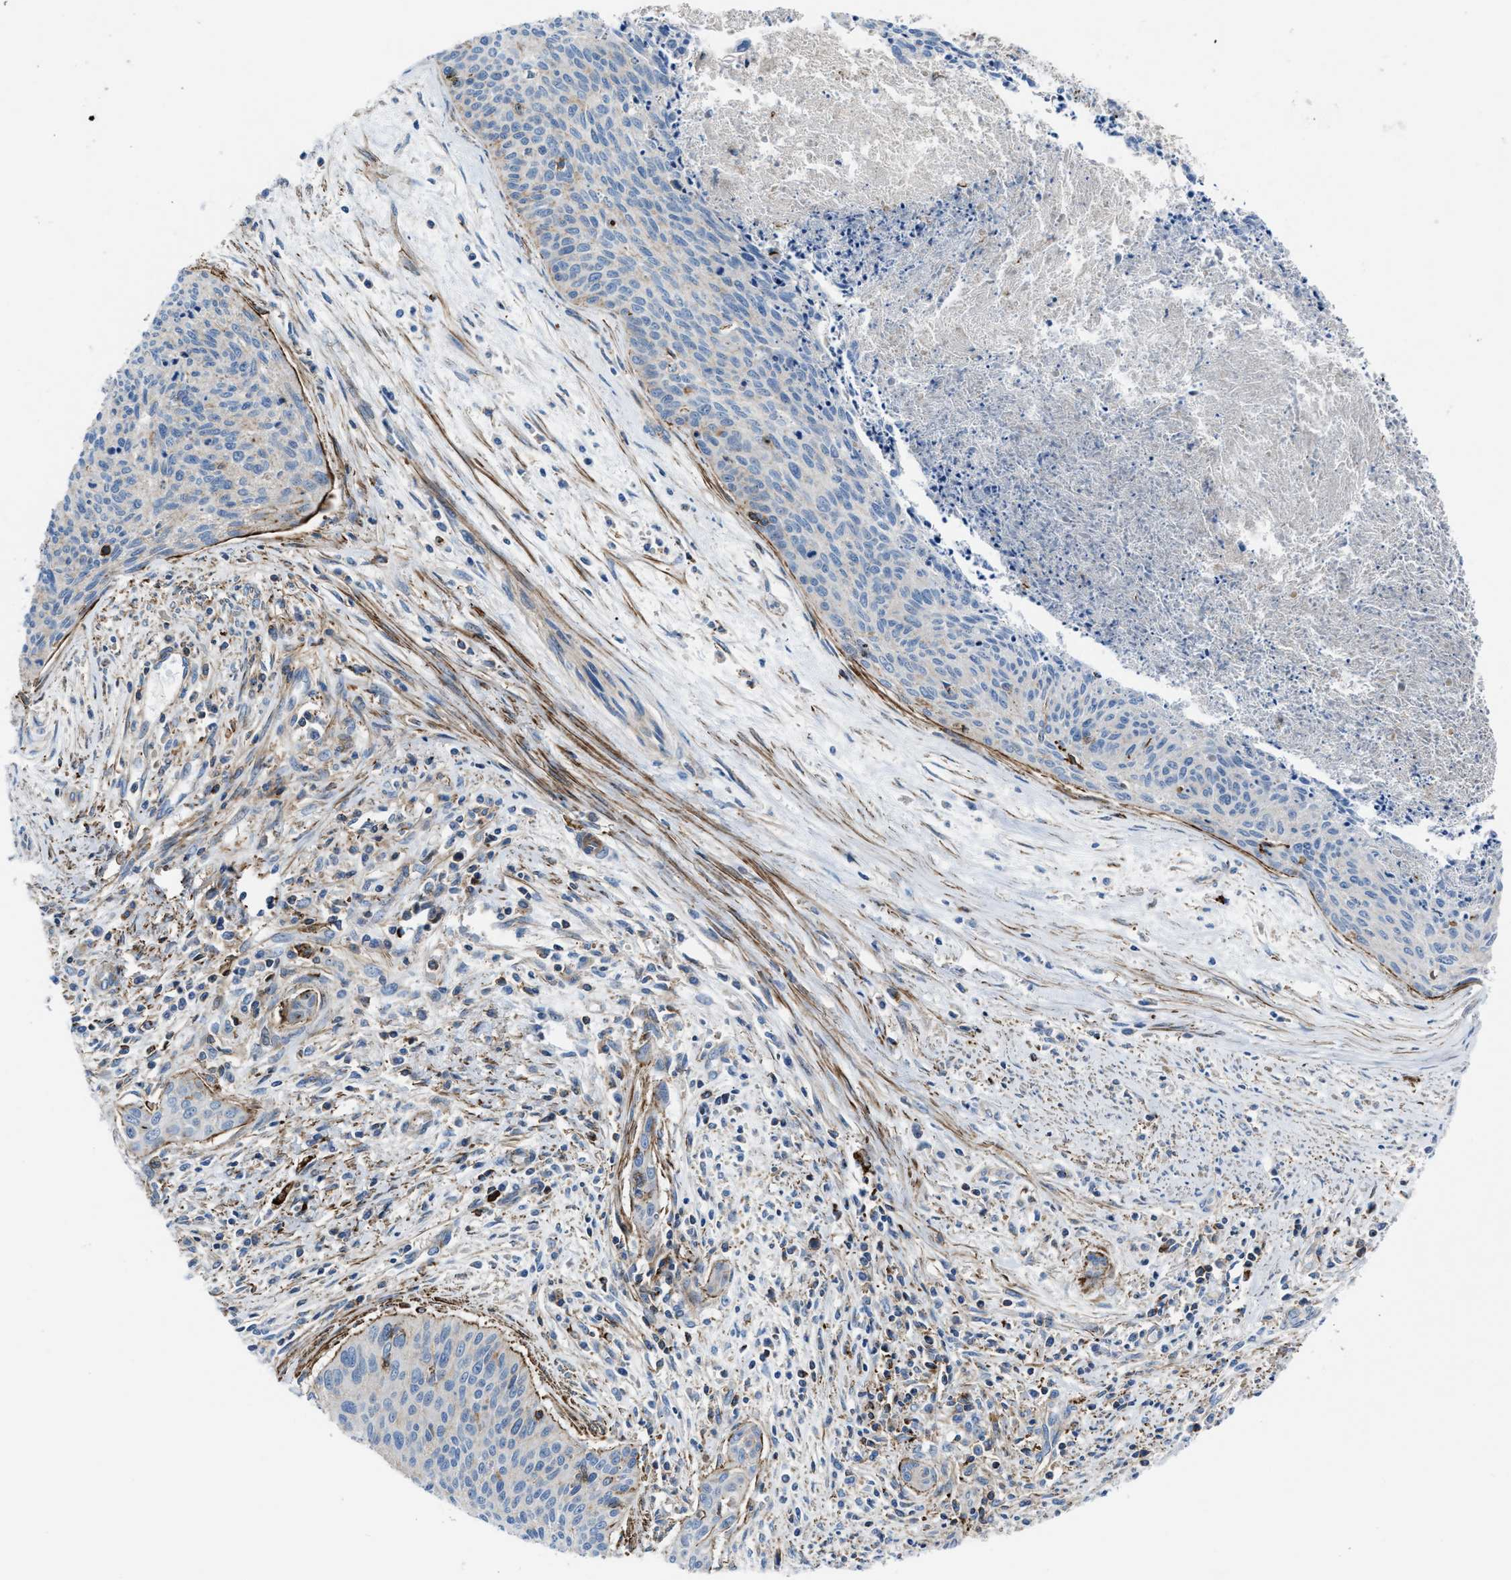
{"staining": {"intensity": "negative", "quantity": "none", "location": "none"}, "tissue": "cervical cancer", "cell_type": "Tumor cells", "image_type": "cancer", "snomed": [{"axis": "morphology", "description": "Squamous cell carcinoma, NOS"}, {"axis": "topography", "description": "Cervix"}], "caption": "DAB immunohistochemical staining of human cervical squamous cell carcinoma demonstrates no significant positivity in tumor cells.", "gene": "AGPAT2", "patient": {"sex": "female", "age": 55}}